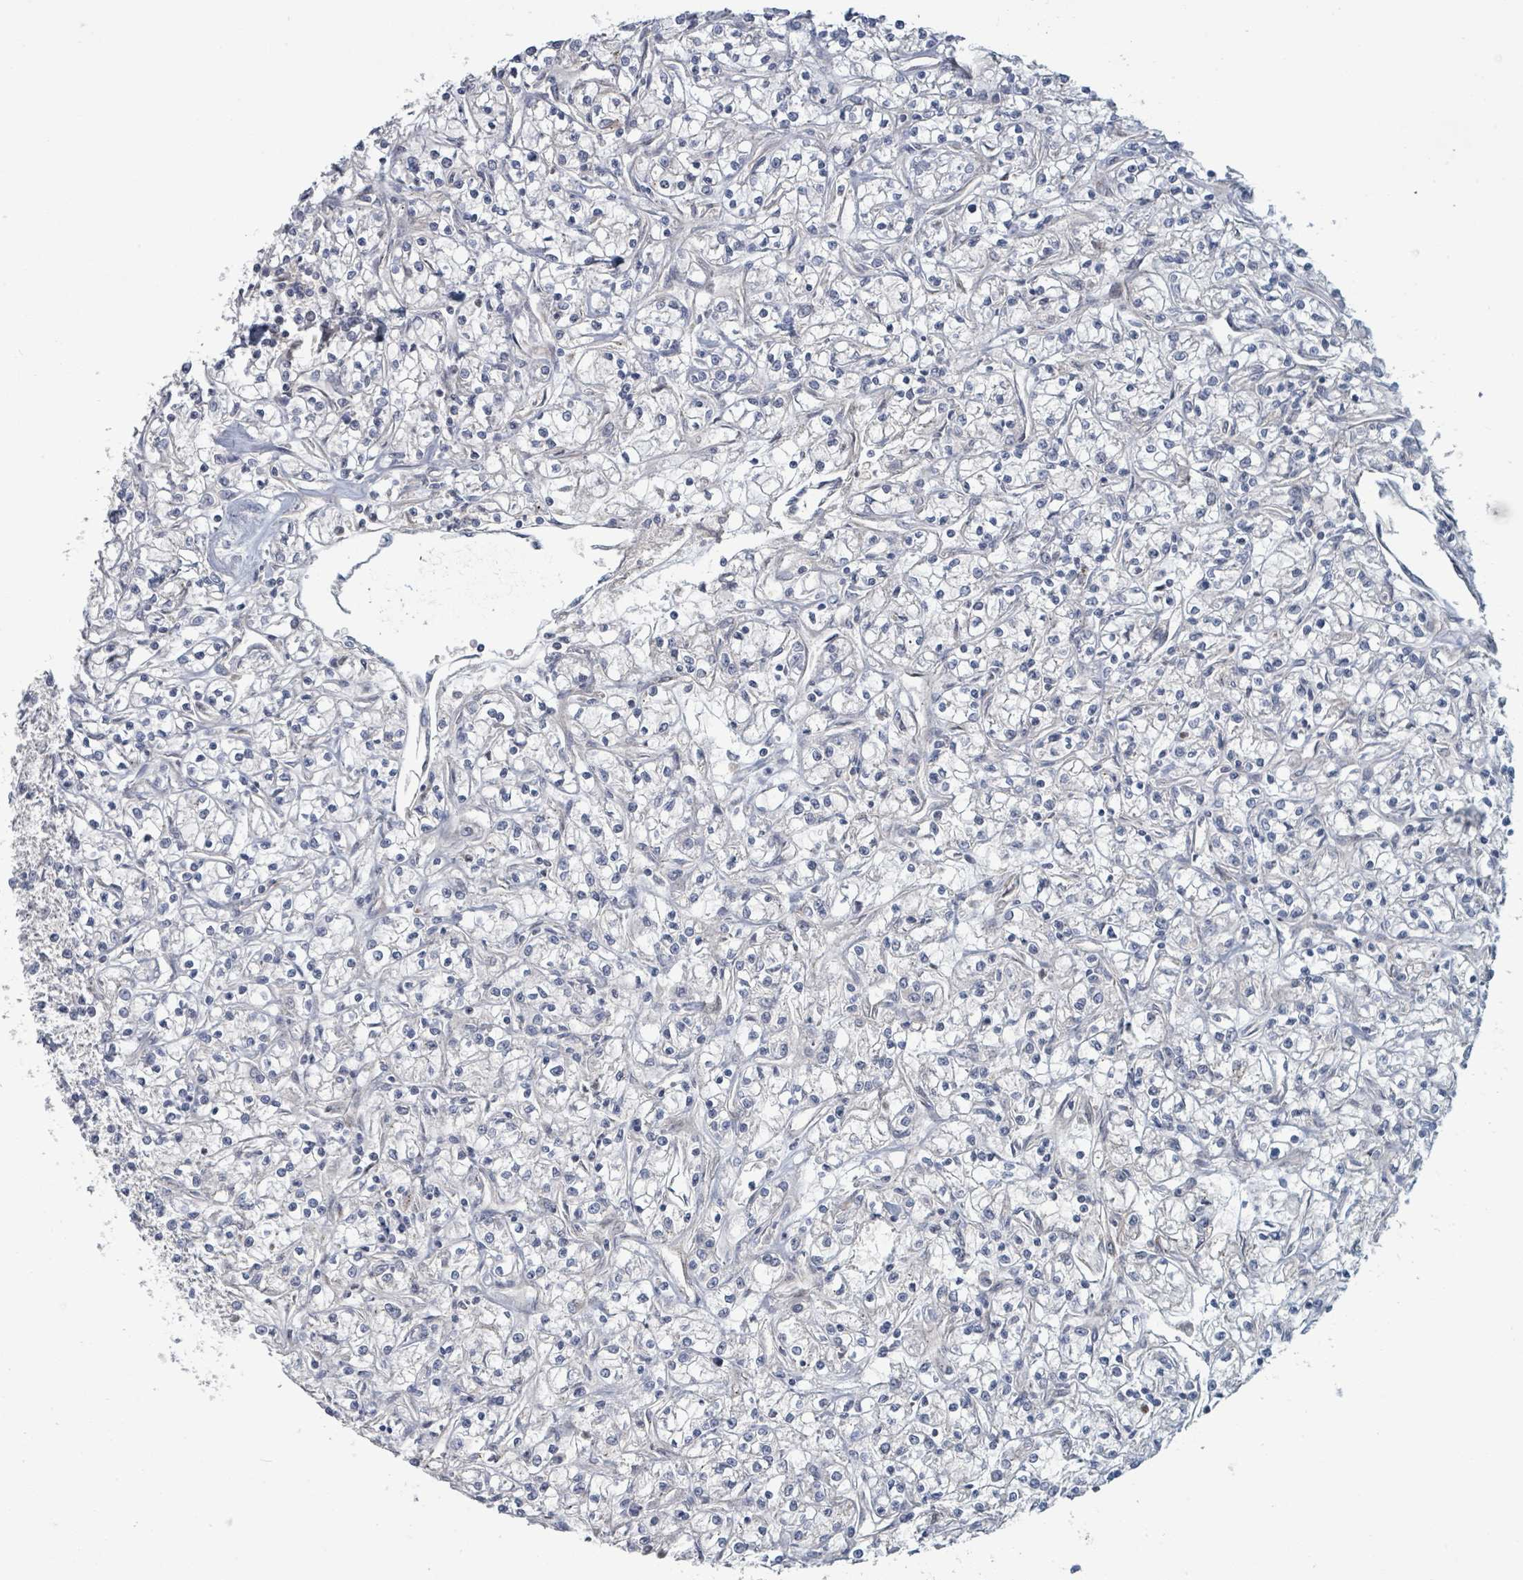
{"staining": {"intensity": "negative", "quantity": "none", "location": "none"}, "tissue": "renal cancer", "cell_type": "Tumor cells", "image_type": "cancer", "snomed": [{"axis": "morphology", "description": "Adenocarcinoma, NOS"}, {"axis": "topography", "description": "Kidney"}], "caption": "Immunohistochemistry (IHC) image of neoplastic tissue: human renal cancer (adenocarcinoma) stained with DAB shows no significant protein expression in tumor cells.", "gene": "COL5A3", "patient": {"sex": "female", "age": 59}}